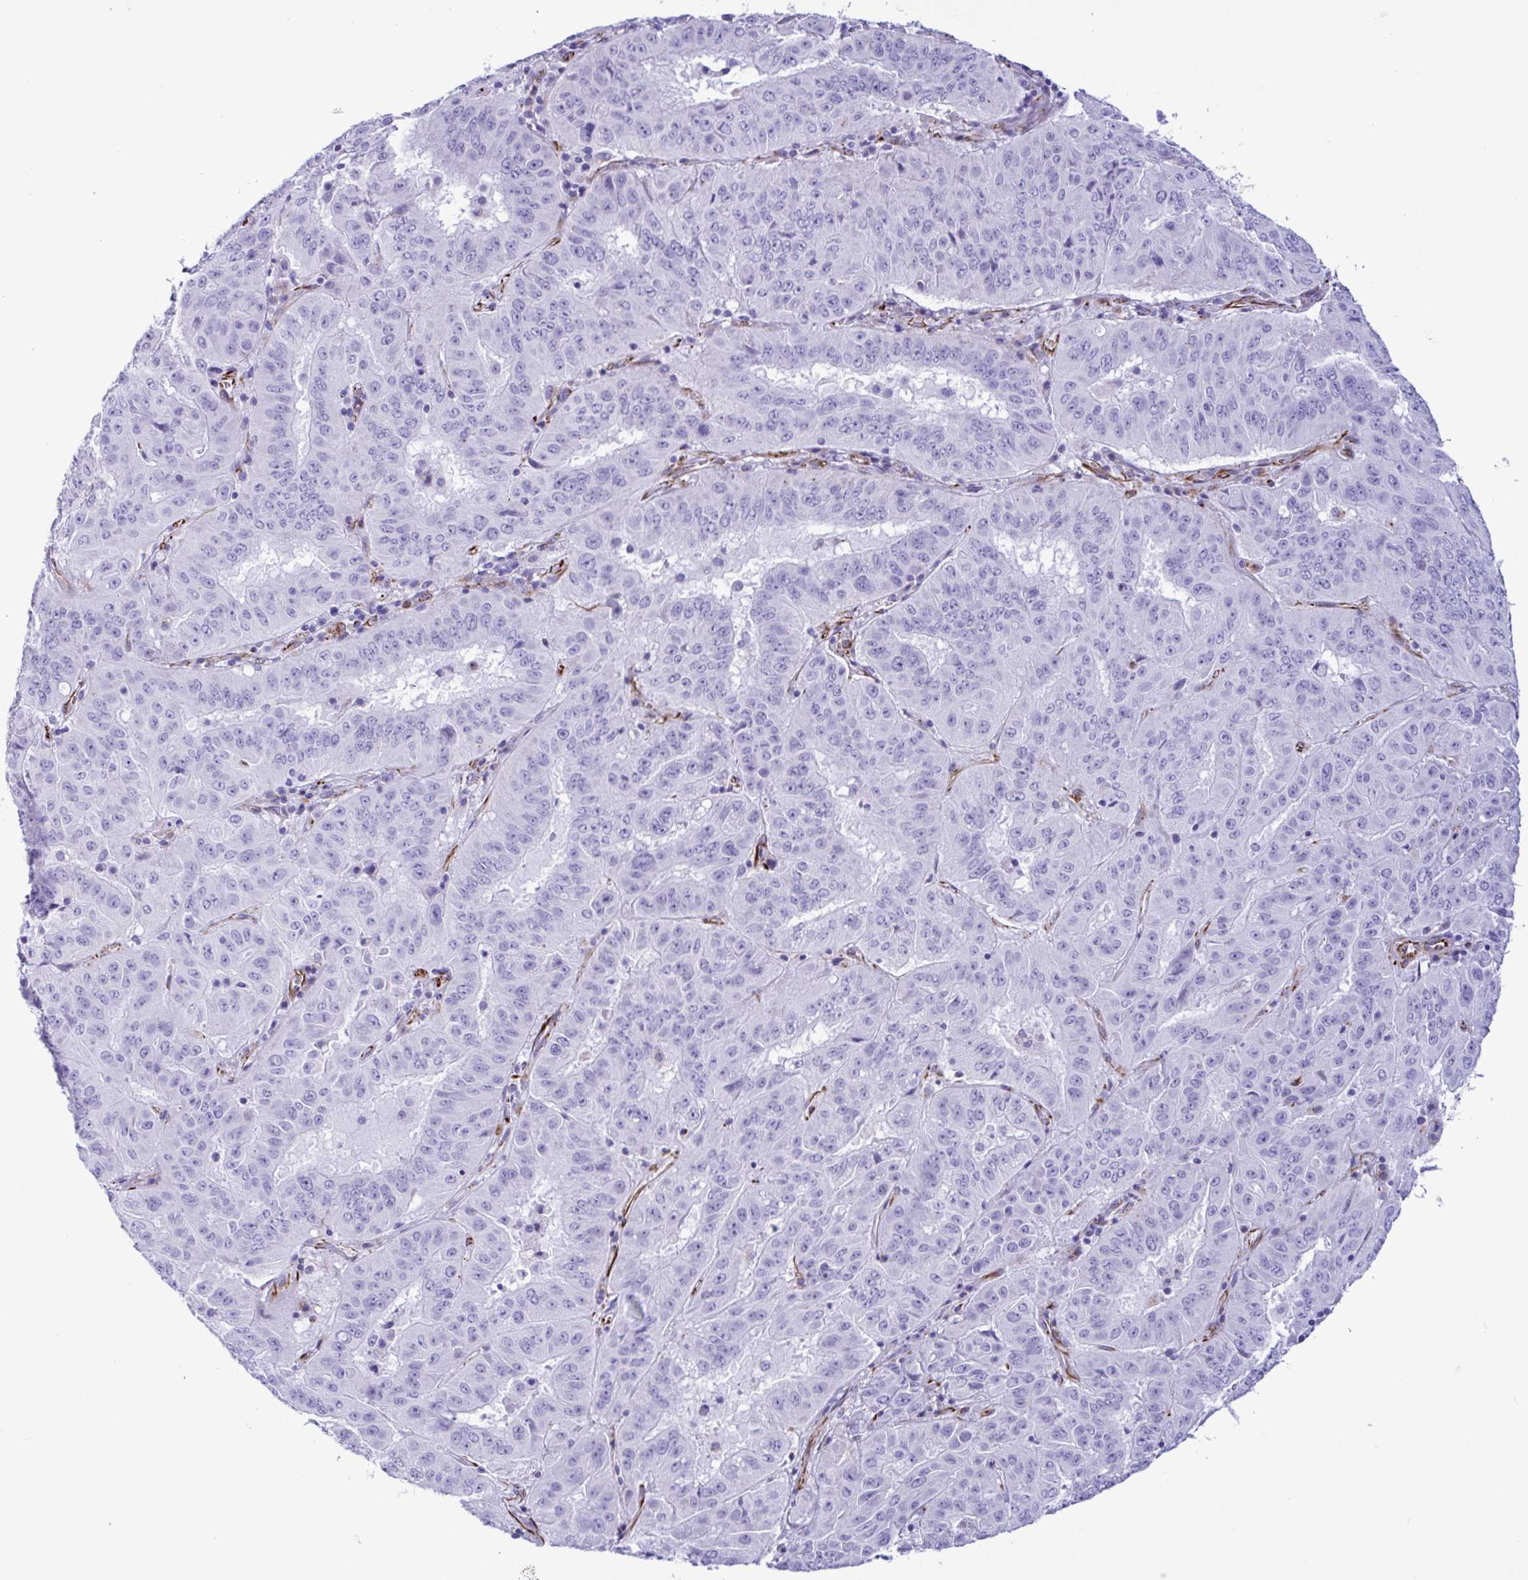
{"staining": {"intensity": "negative", "quantity": "none", "location": "none"}, "tissue": "pancreatic cancer", "cell_type": "Tumor cells", "image_type": "cancer", "snomed": [{"axis": "morphology", "description": "Adenocarcinoma, NOS"}, {"axis": "topography", "description": "Pancreas"}], "caption": "This is a photomicrograph of immunohistochemistry staining of adenocarcinoma (pancreatic), which shows no positivity in tumor cells. (Stains: DAB (3,3'-diaminobenzidine) immunohistochemistry with hematoxylin counter stain, Microscopy: brightfield microscopy at high magnification).", "gene": "SMAD5", "patient": {"sex": "male", "age": 63}}